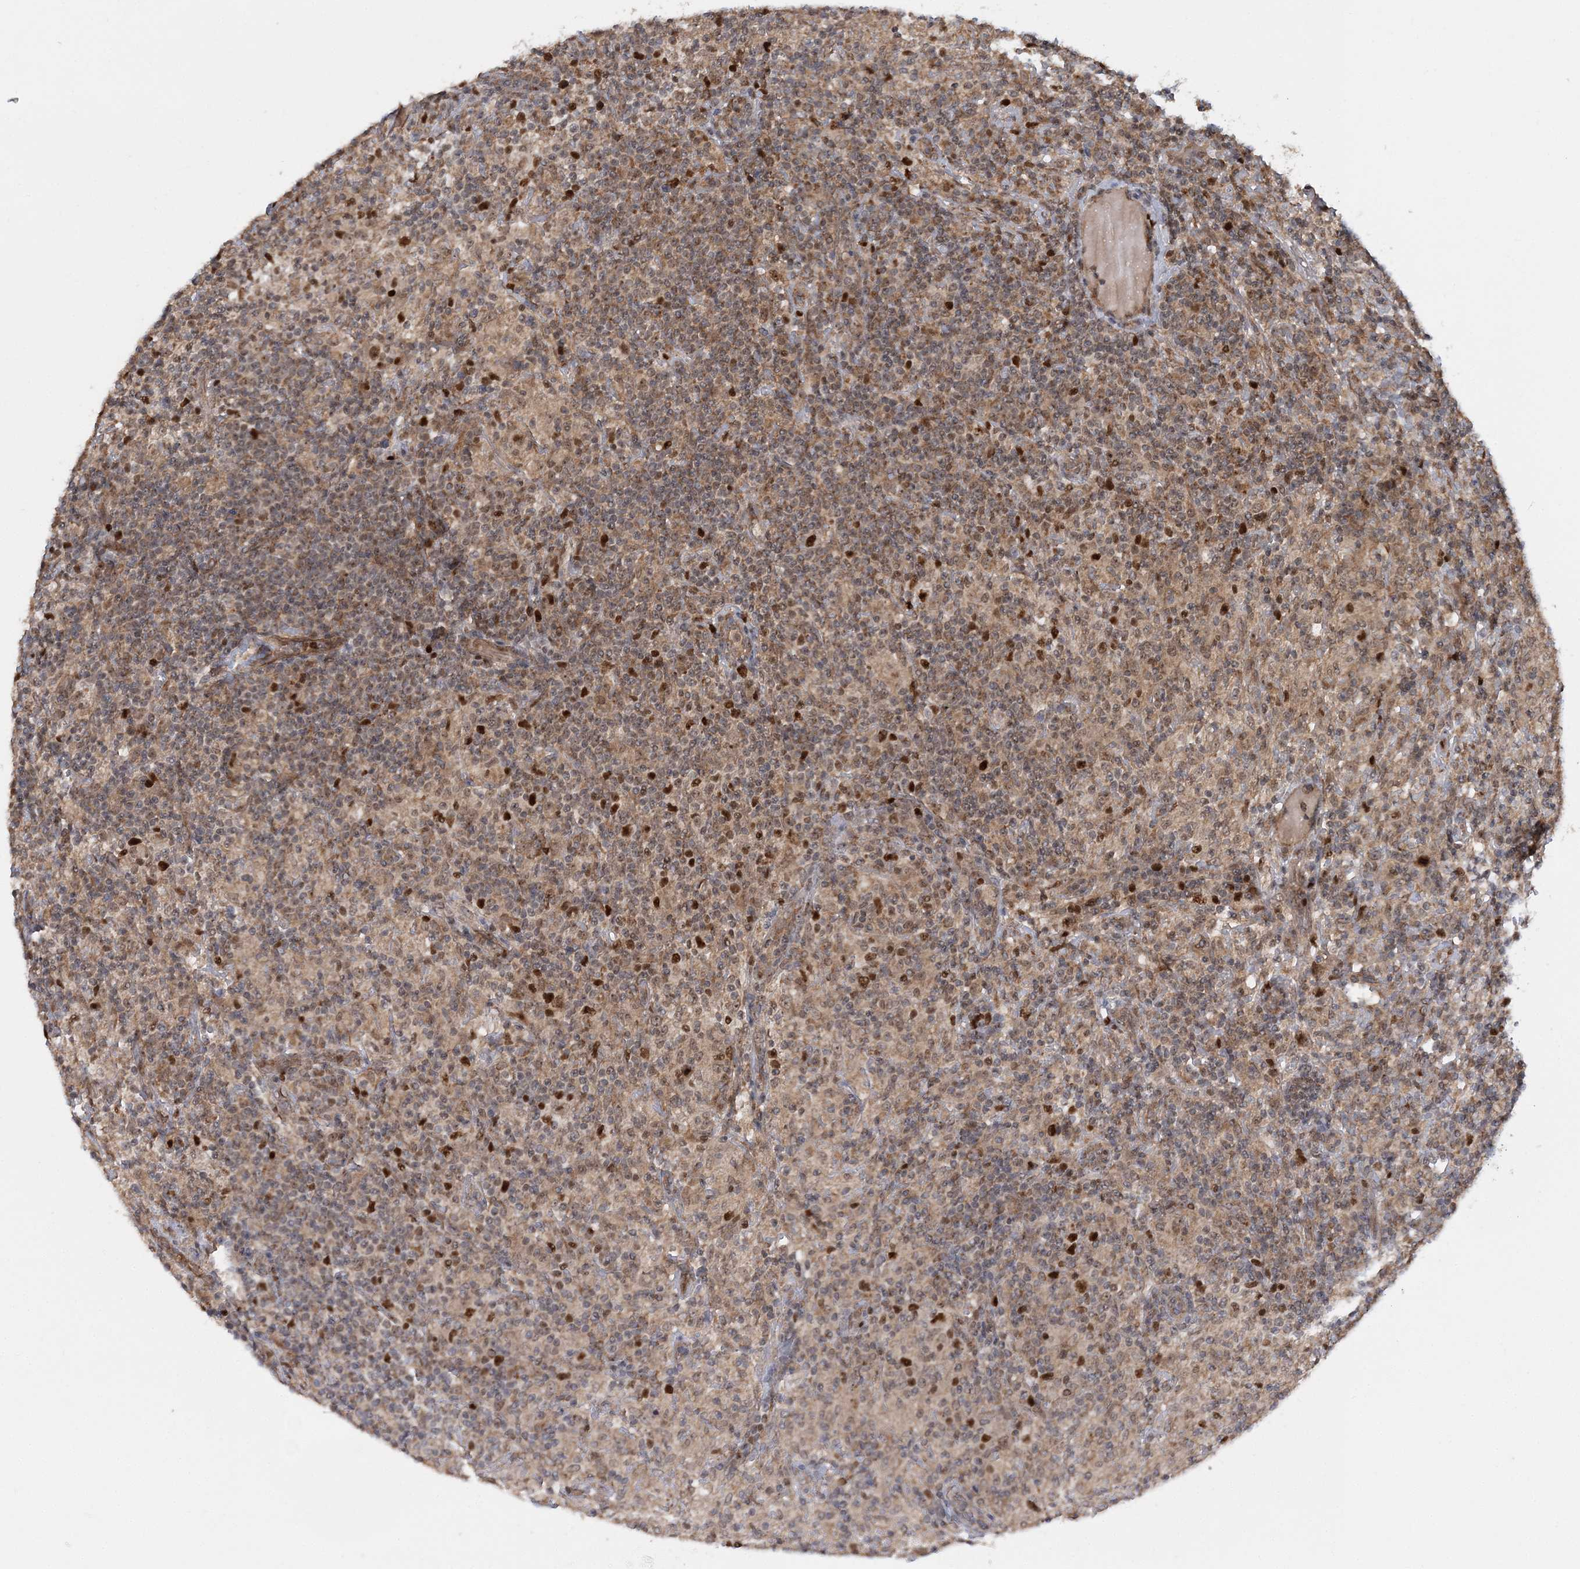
{"staining": {"intensity": "moderate", "quantity": ">75%", "location": "nuclear"}, "tissue": "lymphoma", "cell_type": "Tumor cells", "image_type": "cancer", "snomed": [{"axis": "morphology", "description": "Hodgkin's disease, NOS"}, {"axis": "topography", "description": "Lymph node"}], "caption": "Immunohistochemistry (IHC) staining of Hodgkin's disease, which shows medium levels of moderate nuclear staining in approximately >75% of tumor cells indicating moderate nuclear protein expression. The staining was performed using DAB (brown) for protein detection and nuclei were counterstained in hematoxylin (blue).", "gene": "KIF4A", "patient": {"sex": "male", "age": 70}}